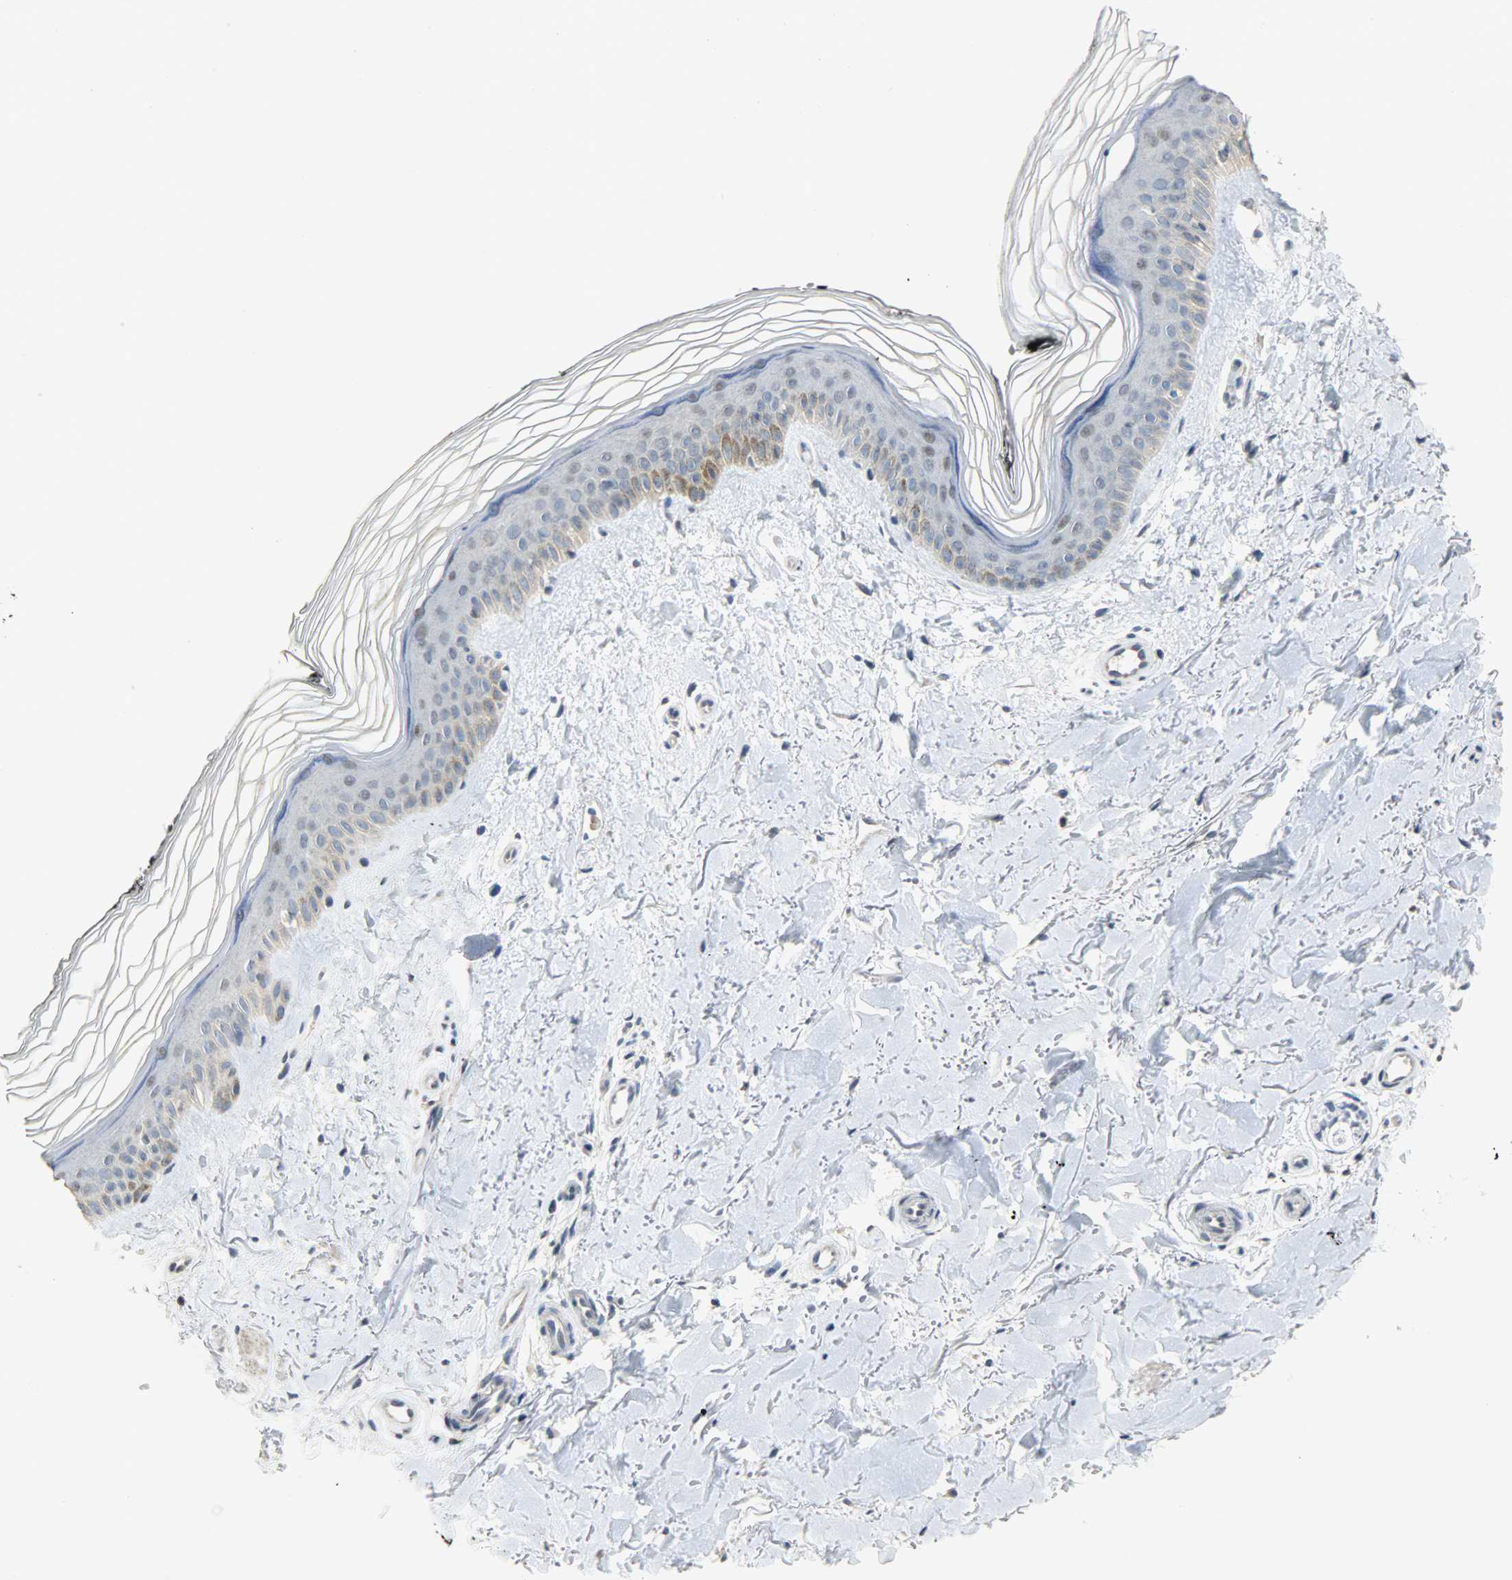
{"staining": {"intensity": "negative", "quantity": "none", "location": "none"}, "tissue": "skin", "cell_type": "Fibroblasts", "image_type": "normal", "snomed": [{"axis": "morphology", "description": "Normal tissue, NOS"}, {"axis": "topography", "description": "Skin"}], "caption": "Histopathology image shows no significant protein expression in fibroblasts of normal skin.", "gene": "DNAJB6", "patient": {"sex": "female", "age": 19}}